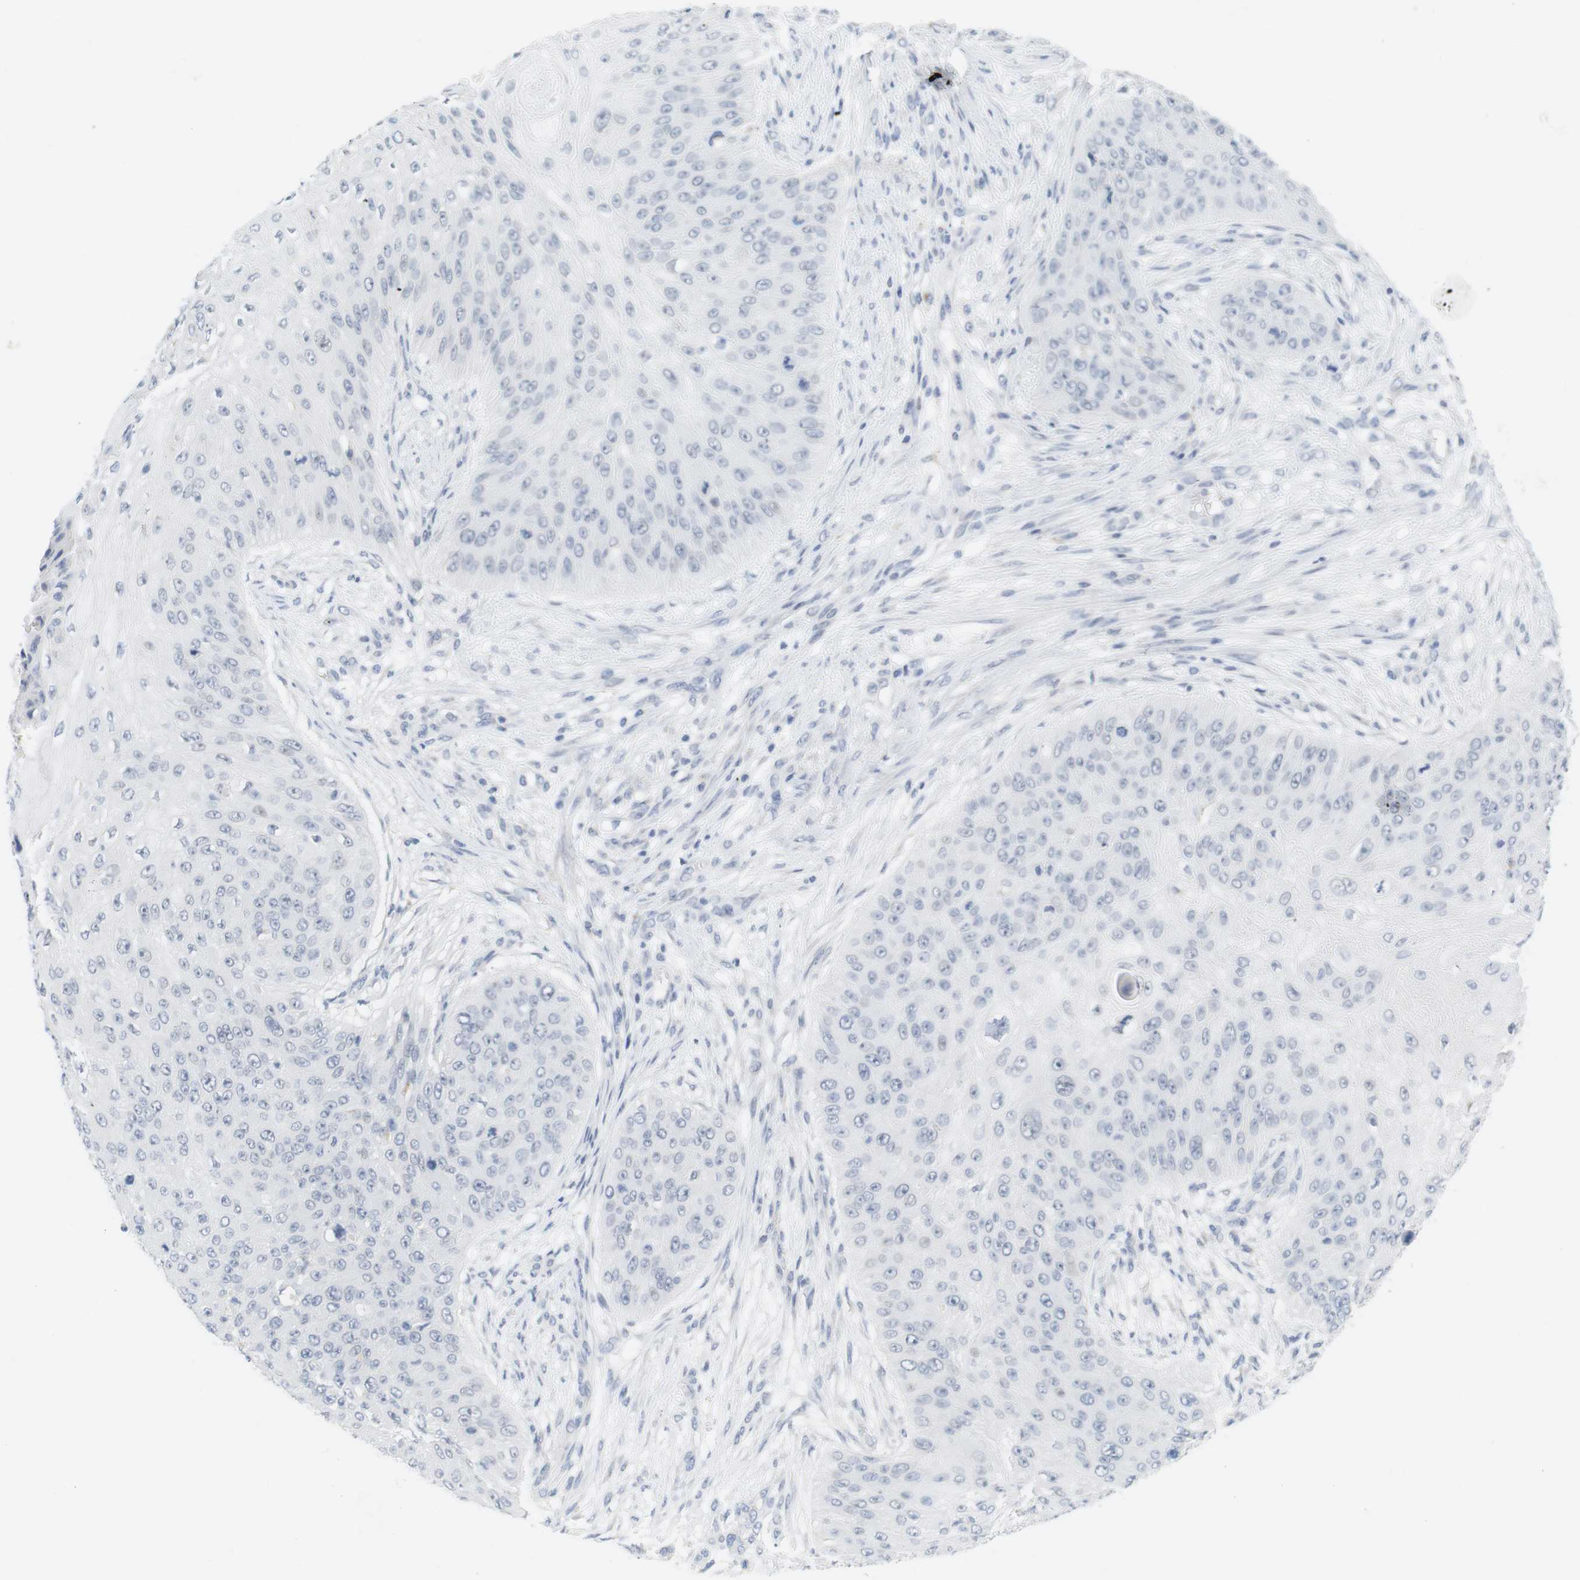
{"staining": {"intensity": "negative", "quantity": "none", "location": "none"}, "tissue": "skin cancer", "cell_type": "Tumor cells", "image_type": "cancer", "snomed": [{"axis": "morphology", "description": "Squamous cell carcinoma, NOS"}, {"axis": "topography", "description": "Skin"}], "caption": "There is no significant expression in tumor cells of skin cancer. (Brightfield microscopy of DAB (3,3'-diaminobenzidine) immunohistochemistry at high magnification).", "gene": "YIPF1", "patient": {"sex": "female", "age": 80}}